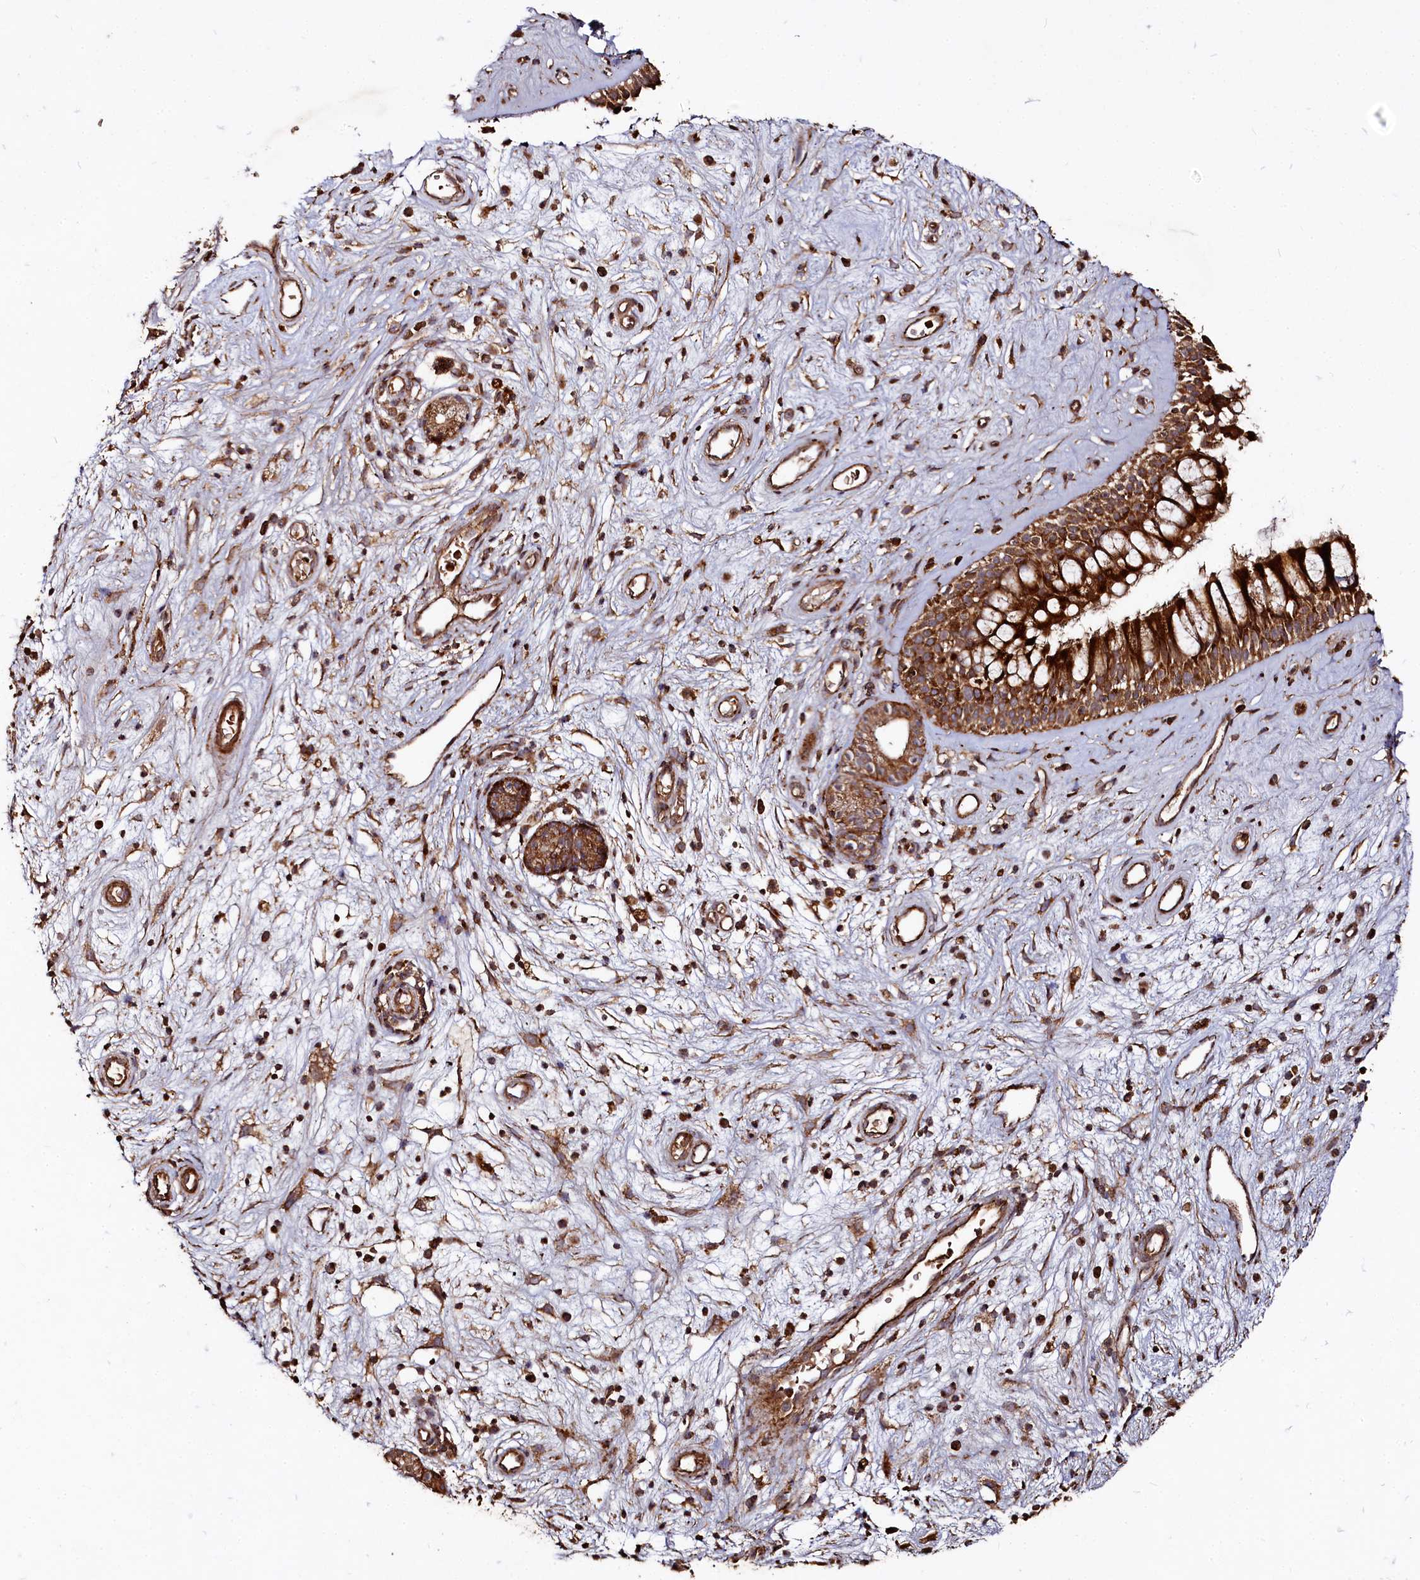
{"staining": {"intensity": "strong", "quantity": ">75%", "location": "cytoplasmic/membranous"}, "tissue": "nasopharynx", "cell_type": "Respiratory epithelial cells", "image_type": "normal", "snomed": [{"axis": "morphology", "description": "Normal tissue, NOS"}, {"axis": "topography", "description": "Nasopharynx"}], "caption": "IHC staining of benign nasopharynx, which reveals high levels of strong cytoplasmic/membranous expression in about >75% of respiratory epithelial cells indicating strong cytoplasmic/membranous protein positivity. The staining was performed using DAB (3,3'-diaminobenzidine) (brown) for protein detection and nuclei were counterstained in hematoxylin (blue).", "gene": "WDR73", "patient": {"sex": "male", "age": 32}}